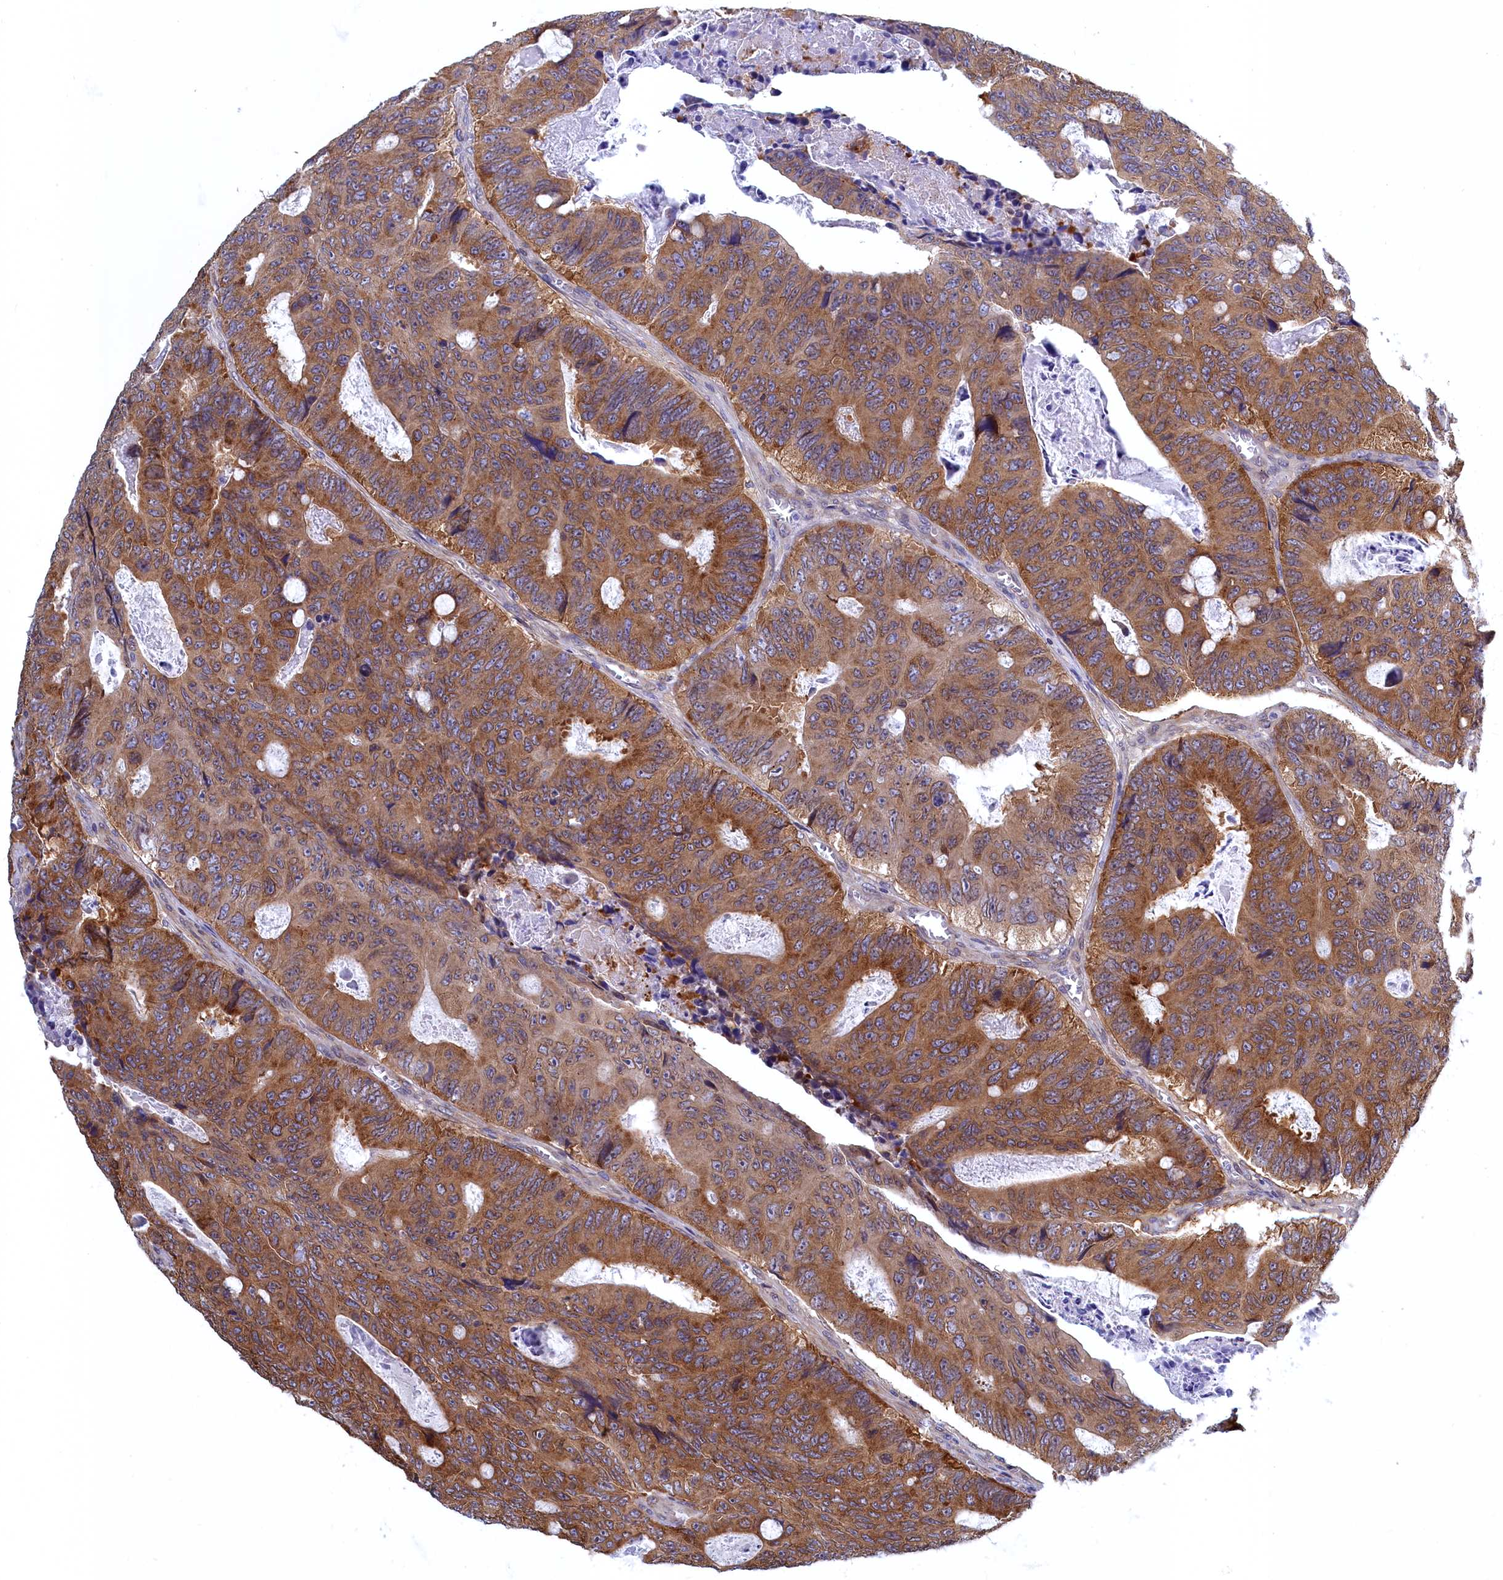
{"staining": {"intensity": "moderate", "quantity": ">75%", "location": "cytoplasmic/membranous"}, "tissue": "colorectal cancer", "cell_type": "Tumor cells", "image_type": "cancer", "snomed": [{"axis": "morphology", "description": "Adenocarcinoma, NOS"}, {"axis": "topography", "description": "Colon"}], "caption": "A medium amount of moderate cytoplasmic/membranous expression is present in approximately >75% of tumor cells in colorectal cancer (adenocarcinoma) tissue.", "gene": "NAA10", "patient": {"sex": "male", "age": 87}}